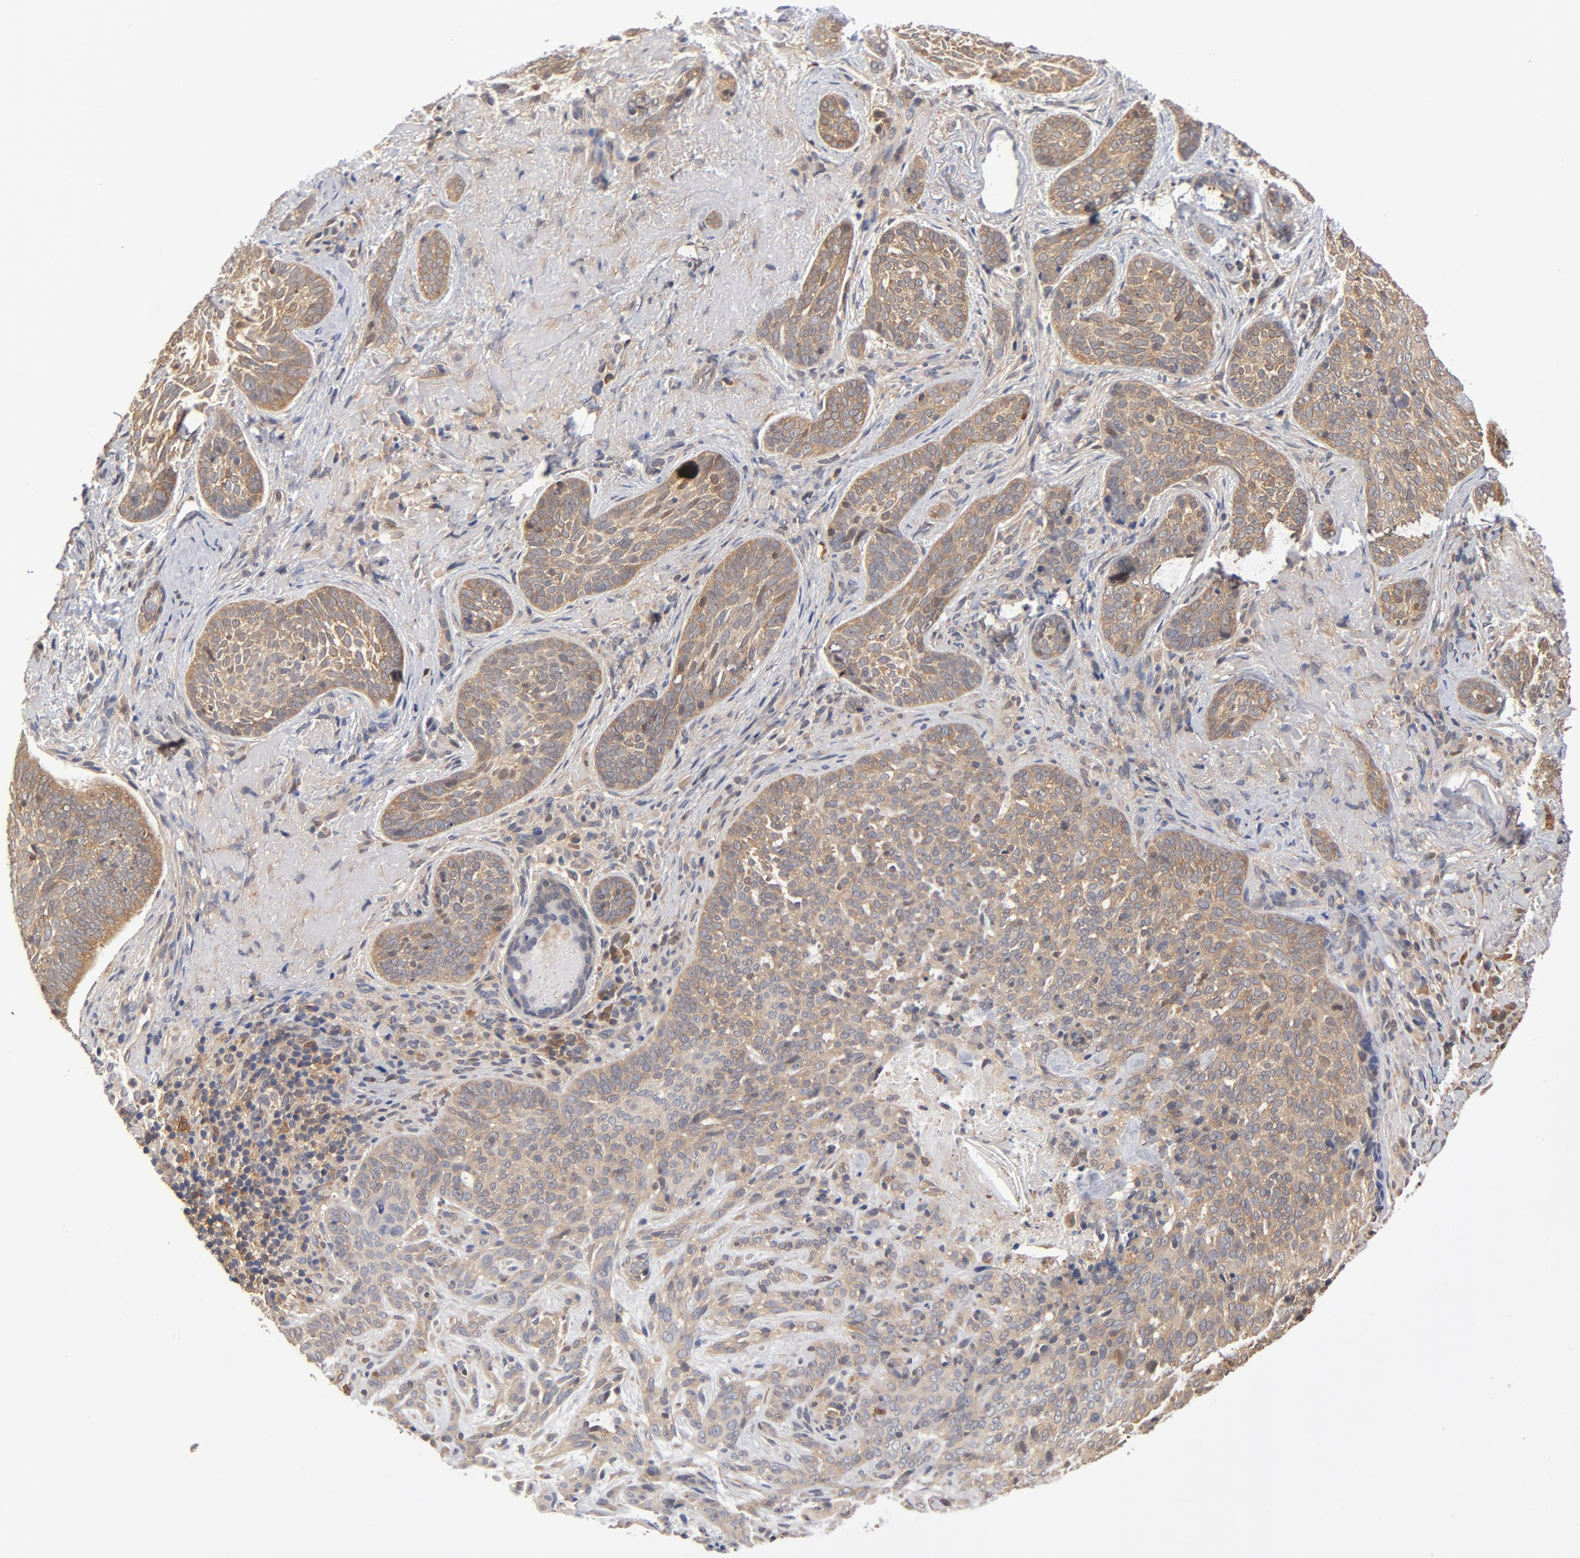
{"staining": {"intensity": "weak", "quantity": "25%-75%", "location": "cytoplasmic/membranous"}, "tissue": "skin cancer", "cell_type": "Tumor cells", "image_type": "cancer", "snomed": [{"axis": "morphology", "description": "Basal cell carcinoma"}, {"axis": "topography", "description": "Skin"}], "caption": "The image displays immunohistochemical staining of skin basal cell carcinoma. There is weak cytoplasmic/membranous expression is present in about 25%-75% of tumor cells.", "gene": "ASMTL", "patient": {"sex": "male", "age": 91}}